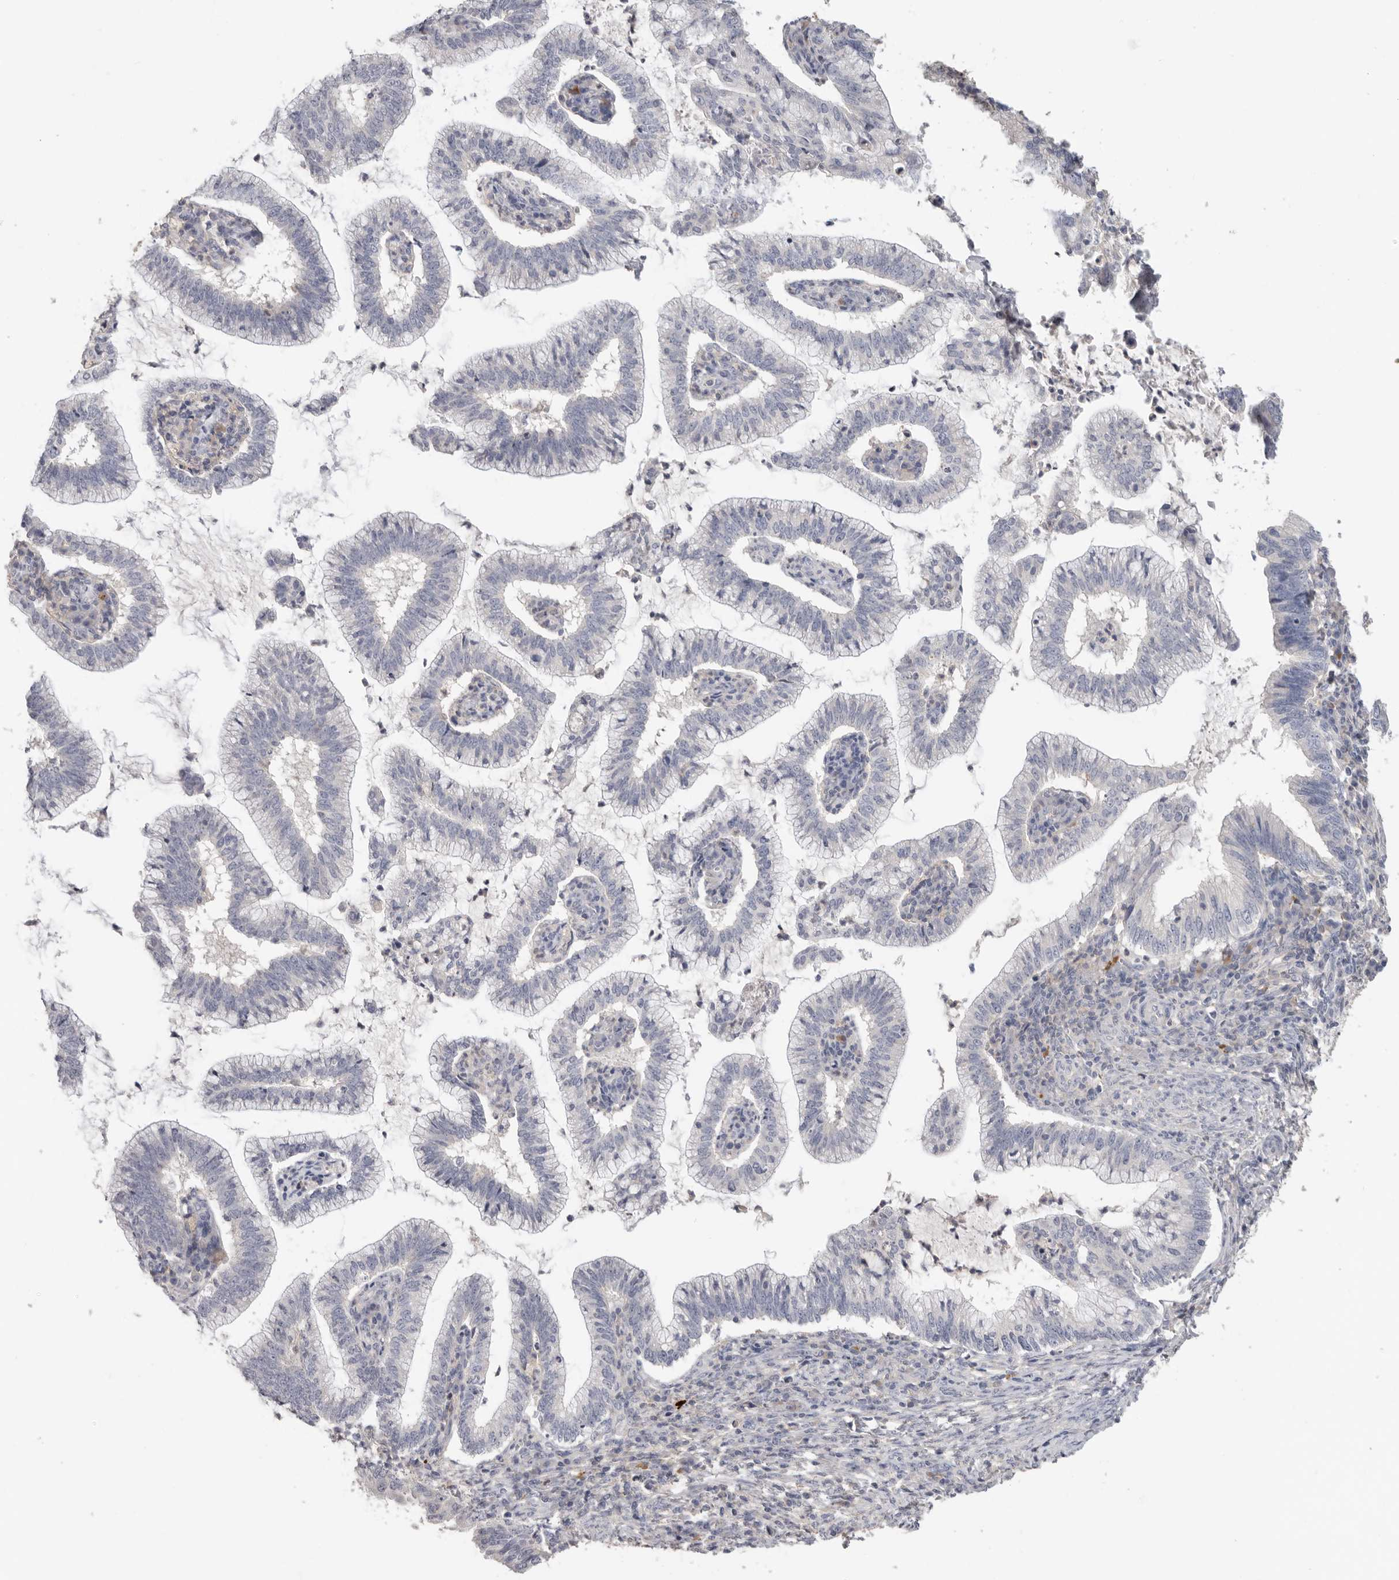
{"staining": {"intensity": "negative", "quantity": "none", "location": "none"}, "tissue": "cervical cancer", "cell_type": "Tumor cells", "image_type": "cancer", "snomed": [{"axis": "morphology", "description": "Adenocarcinoma, NOS"}, {"axis": "topography", "description": "Cervix"}], "caption": "An immunohistochemistry (IHC) histopathology image of cervical cancer (adenocarcinoma) is shown. There is no staining in tumor cells of cervical cancer (adenocarcinoma).", "gene": "WDTC1", "patient": {"sex": "female", "age": 36}}